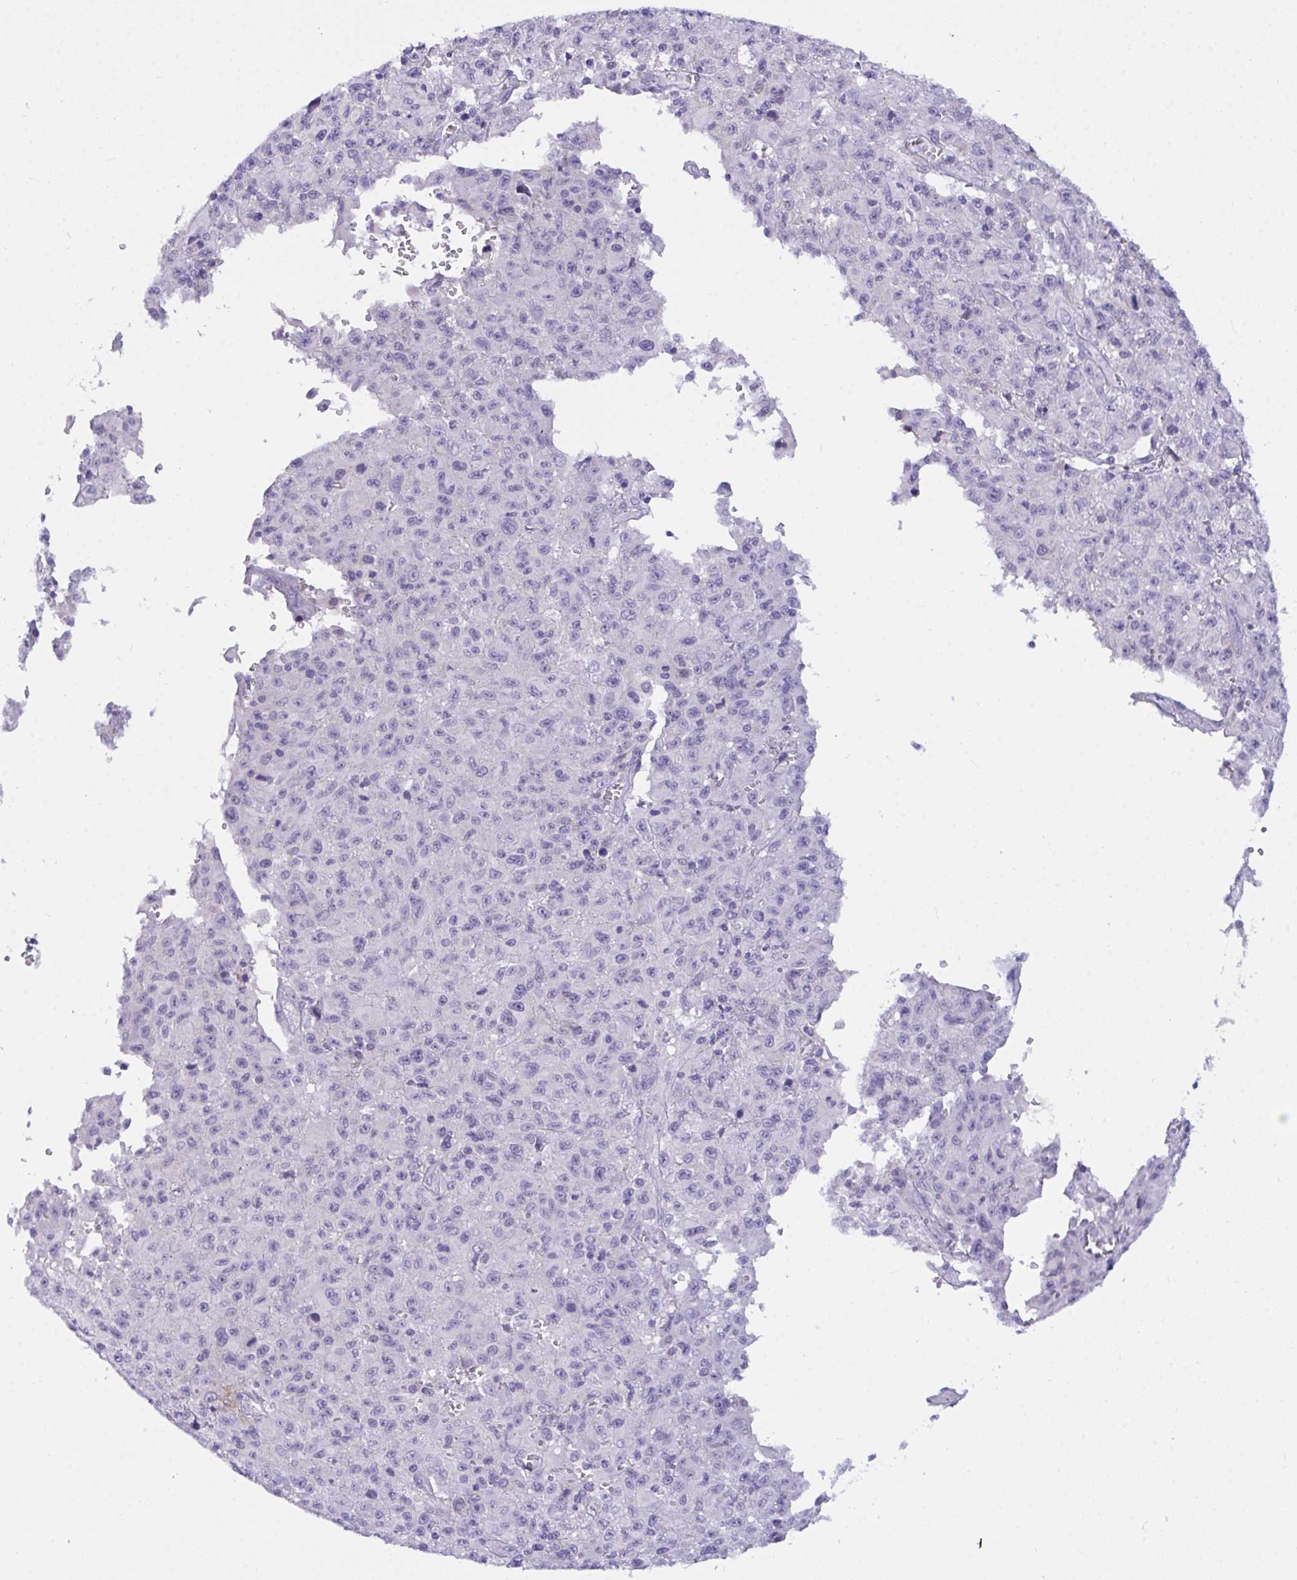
{"staining": {"intensity": "negative", "quantity": "none", "location": "none"}, "tissue": "melanoma", "cell_type": "Tumor cells", "image_type": "cancer", "snomed": [{"axis": "morphology", "description": "Malignant melanoma, NOS"}, {"axis": "topography", "description": "Skin"}], "caption": "Melanoma stained for a protein using immunohistochemistry (IHC) demonstrates no positivity tumor cells.", "gene": "SEMA6B", "patient": {"sex": "male", "age": 46}}